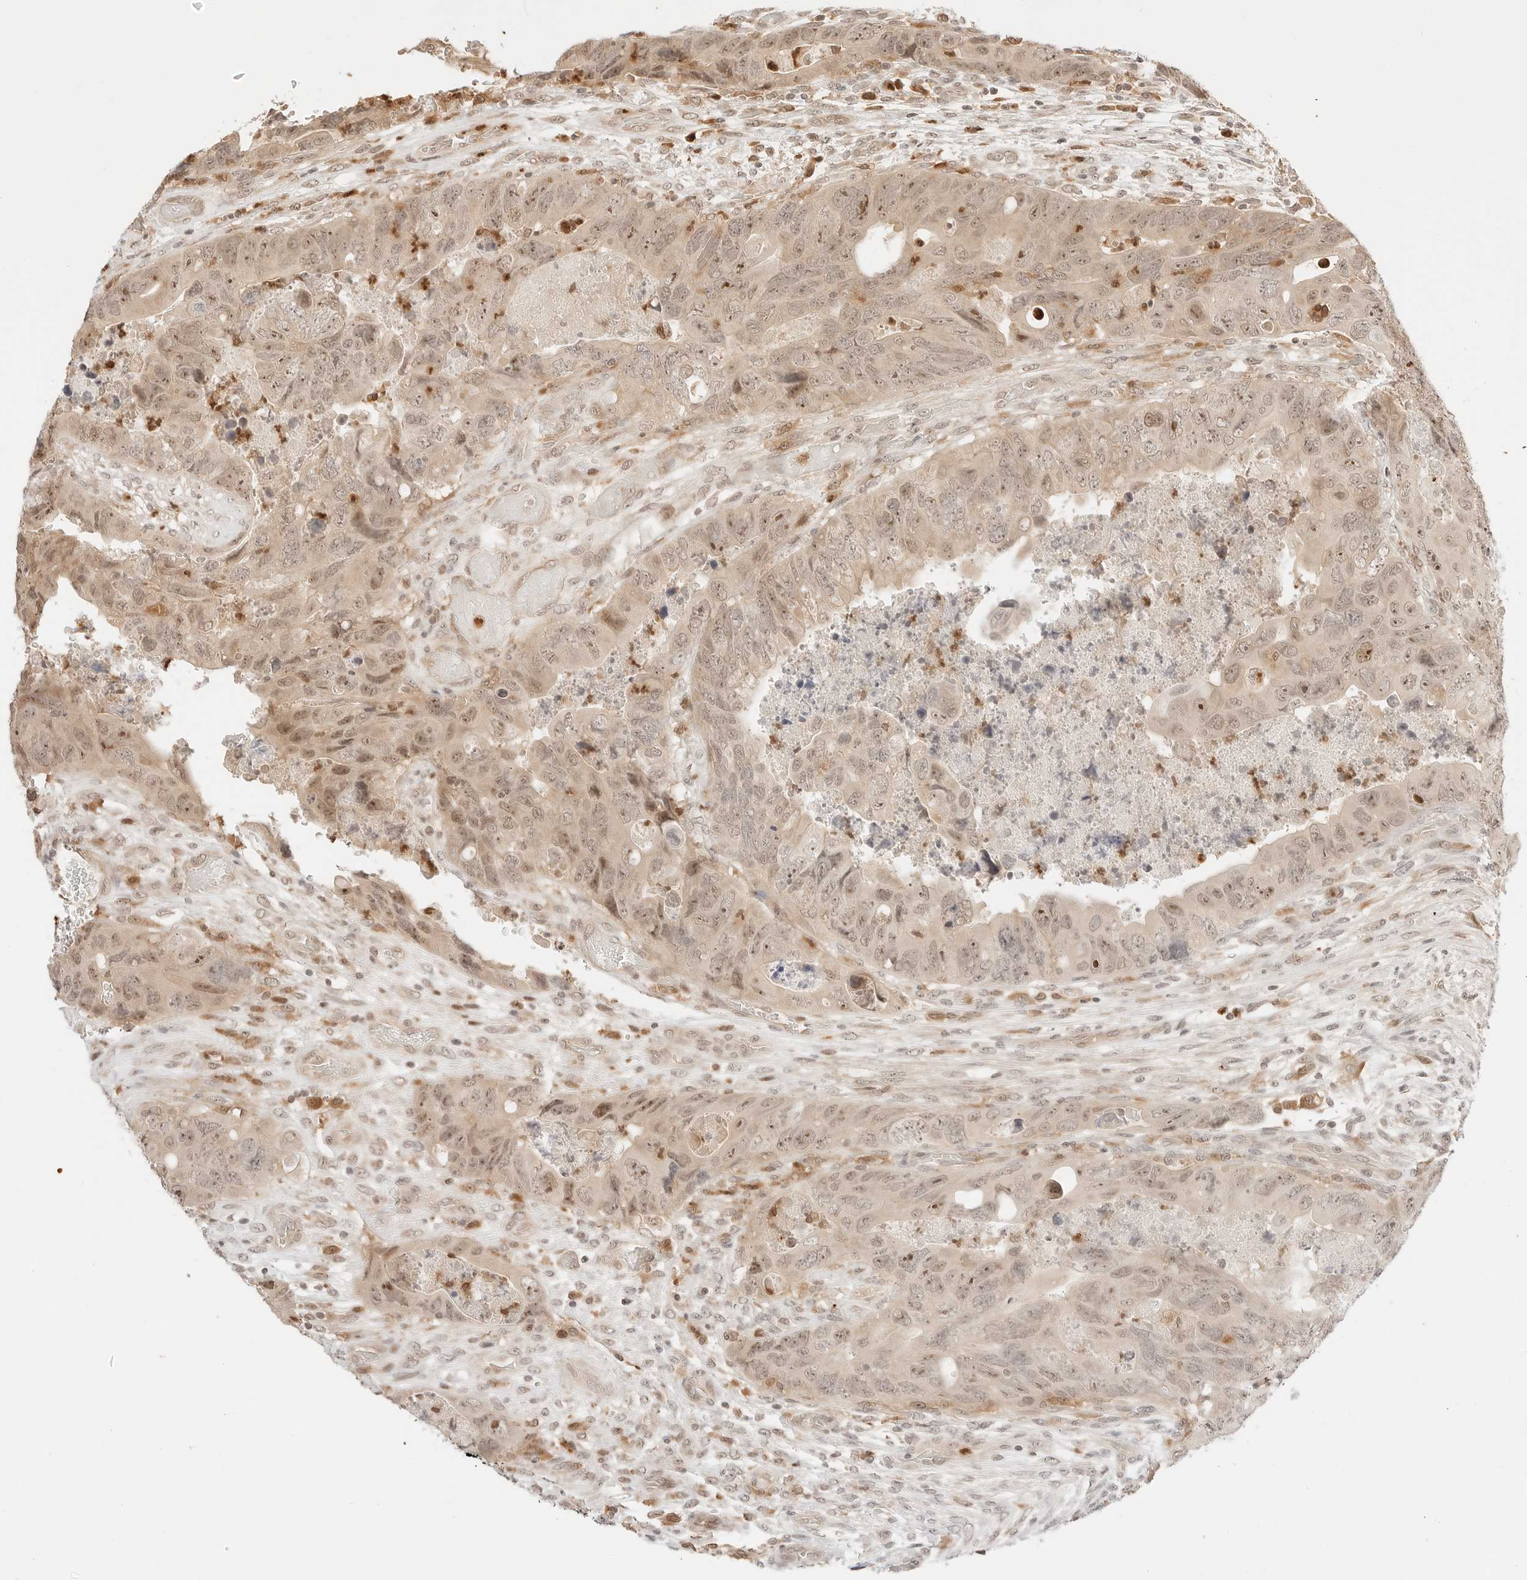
{"staining": {"intensity": "moderate", "quantity": "25%-75%", "location": "nuclear"}, "tissue": "colorectal cancer", "cell_type": "Tumor cells", "image_type": "cancer", "snomed": [{"axis": "morphology", "description": "Adenocarcinoma, NOS"}, {"axis": "topography", "description": "Rectum"}], "caption": "A high-resolution histopathology image shows immunohistochemistry (IHC) staining of colorectal cancer (adenocarcinoma), which exhibits moderate nuclear positivity in approximately 25%-75% of tumor cells. The protein is stained brown, and the nuclei are stained in blue (DAB (3,3'-diaminobenzidine) IHC with brightfield microscopy, high magnification).", "gene": "RPS6KL1", "patient": {"sex": "male", "age": 63}}